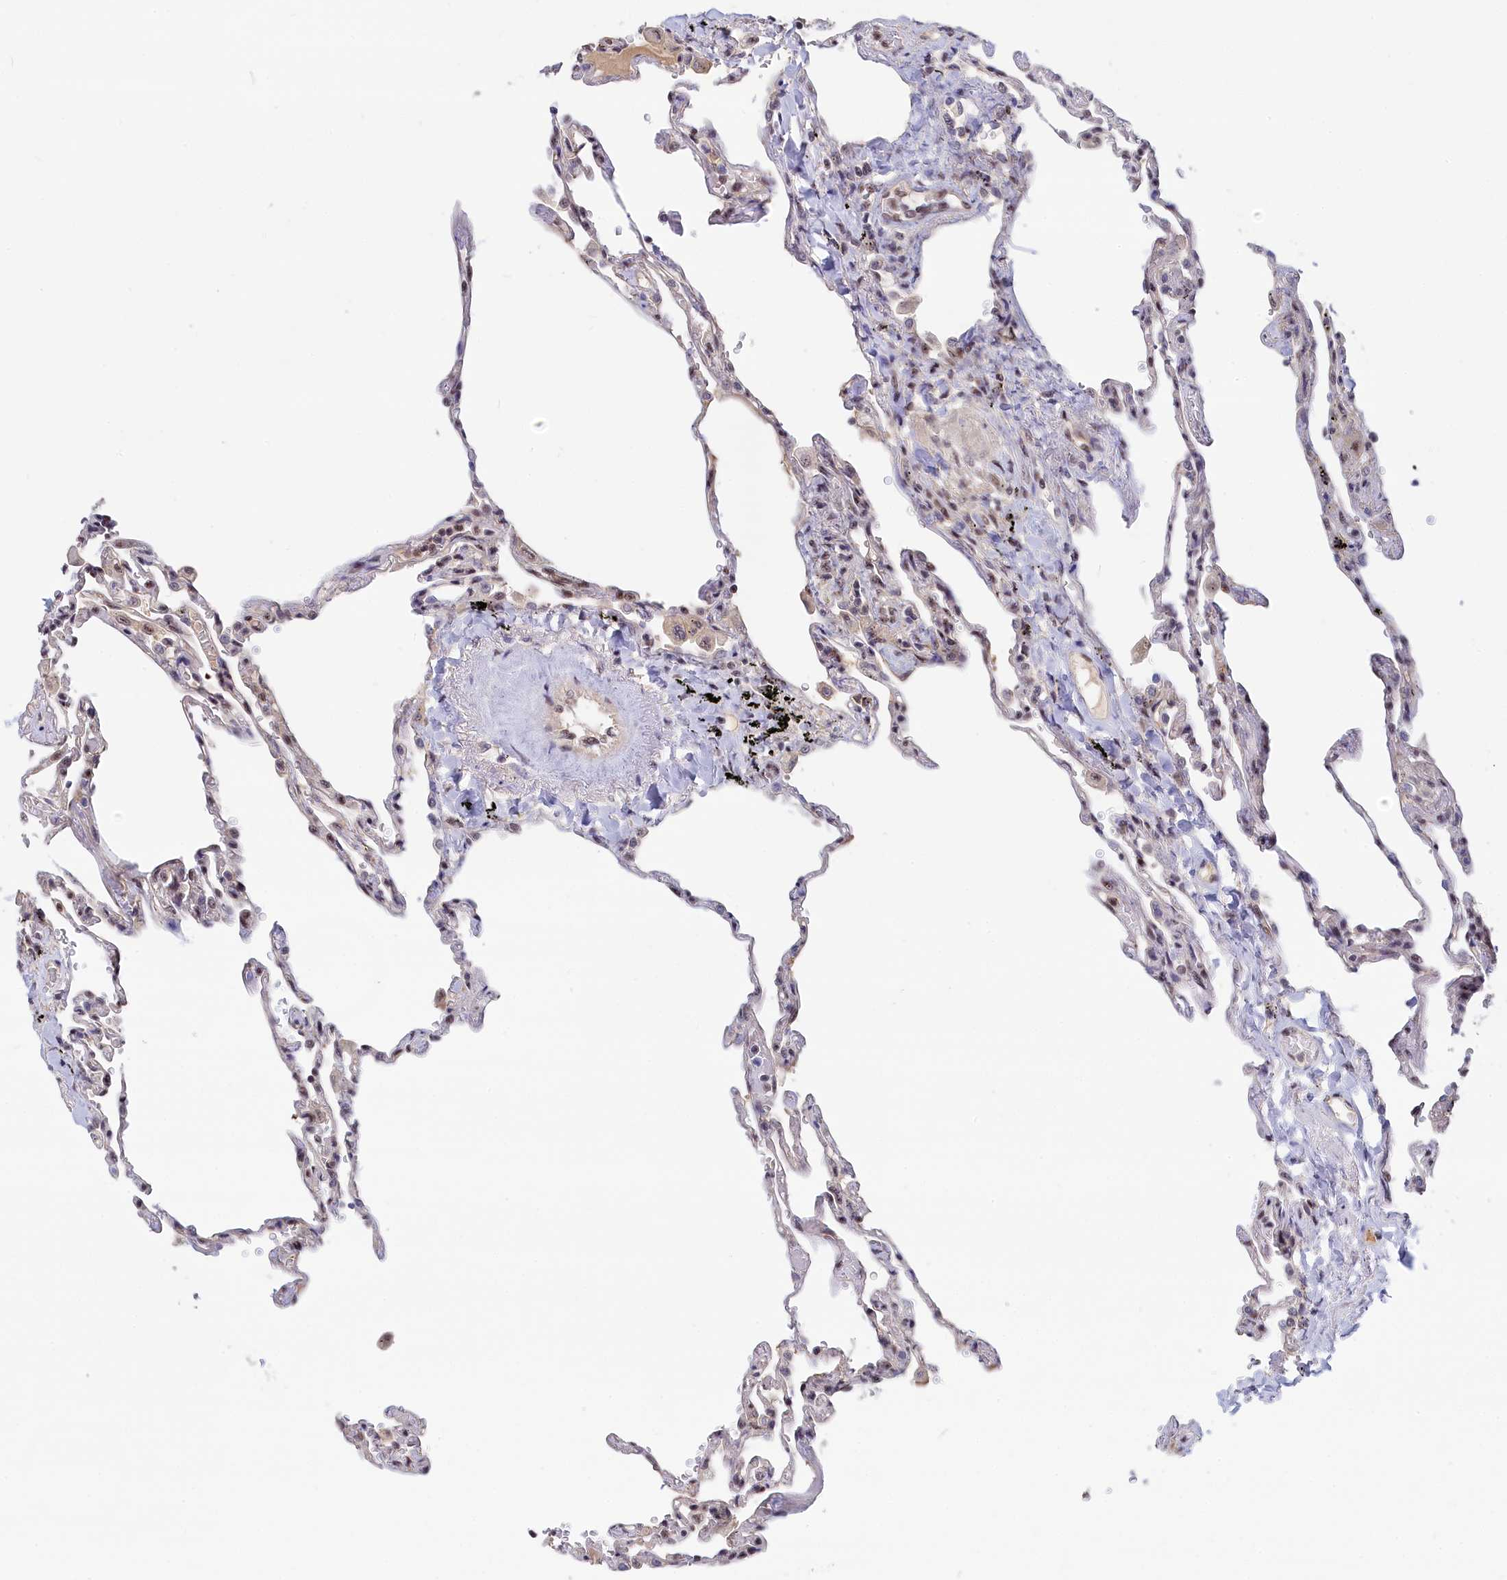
{"staining": {"intensity": "moderate", "quantity": "25%-75%", "location": "nuclear"}, "tissue": "lung", "cell_type": "Alveolar cells", "image_type": "normal", "snomed": [{"axis": "morphology", "description": "Normal tissue, NOS"}, {"axis": "topography", "description": "Lung"}], "caption": "Immunohistochemical staining of normal human lung reveals moderate nuclear protein expression in about 25%-75% of alveolar cells.", "gene": "TAB1", "patient": {"sex": "male", "age": 59}}